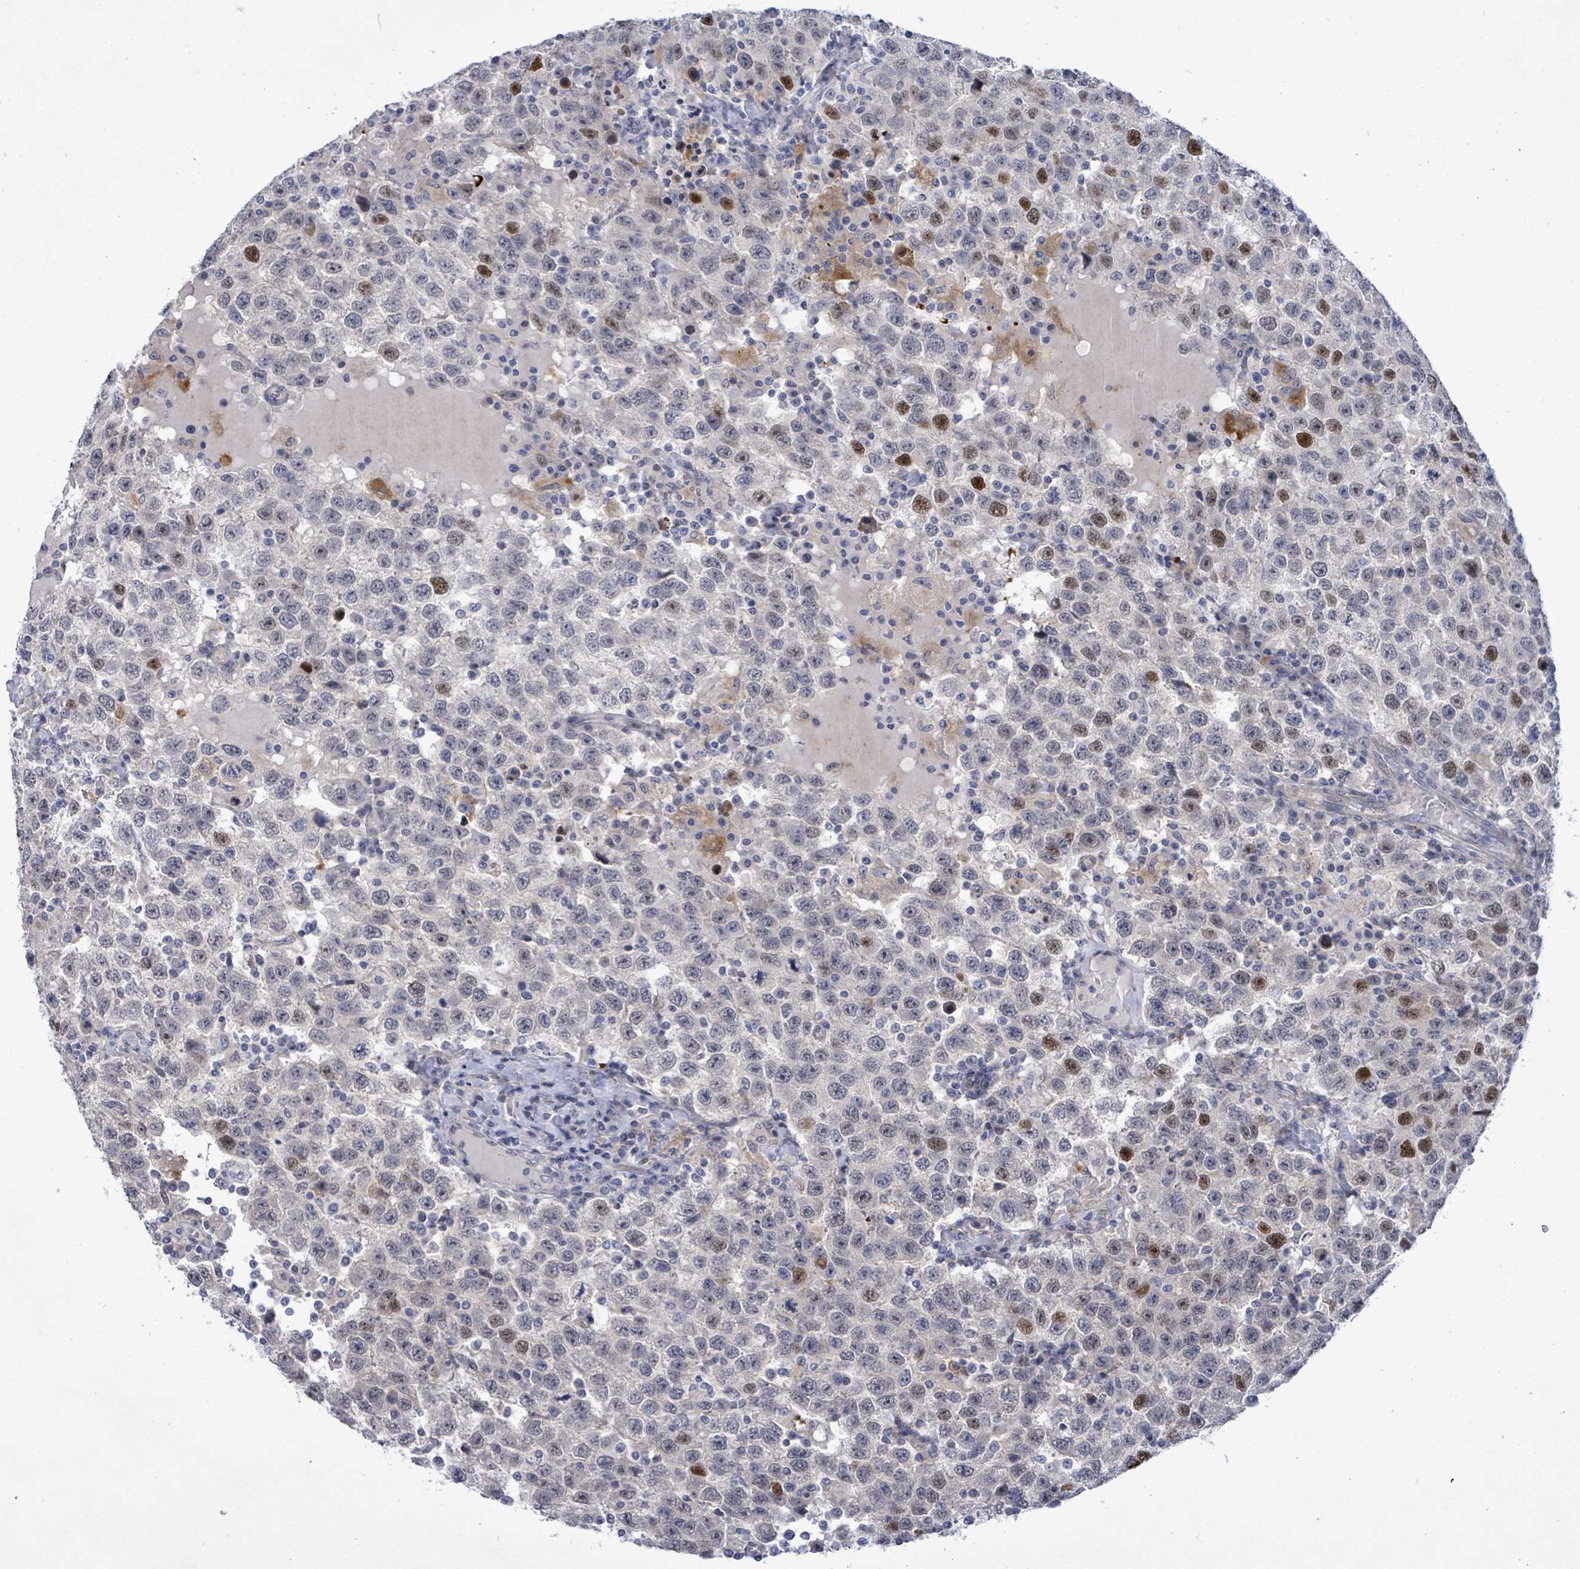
{"staining": {"intensity": "moderate", "quantity": "<25%", "location": "nuclear"}, "tissue": "testis cancer", "cell_type": "Tumor cells", "image_type": "cancer", "snomed": [{"axis": "morphology", "description": "Seminoma, NOS"}, {"axis": "topography", "description": "Testis"}], "caption": "This micrograph reveals testis cancer stained with immunohistochemistry to label a protein in brown. The nuclear of tumor cells show moderate positivity for the protein. Nuclei are counter-stained blue.", "gene": "CT45A5", "patient": {"sex": "male", "age": 41}}